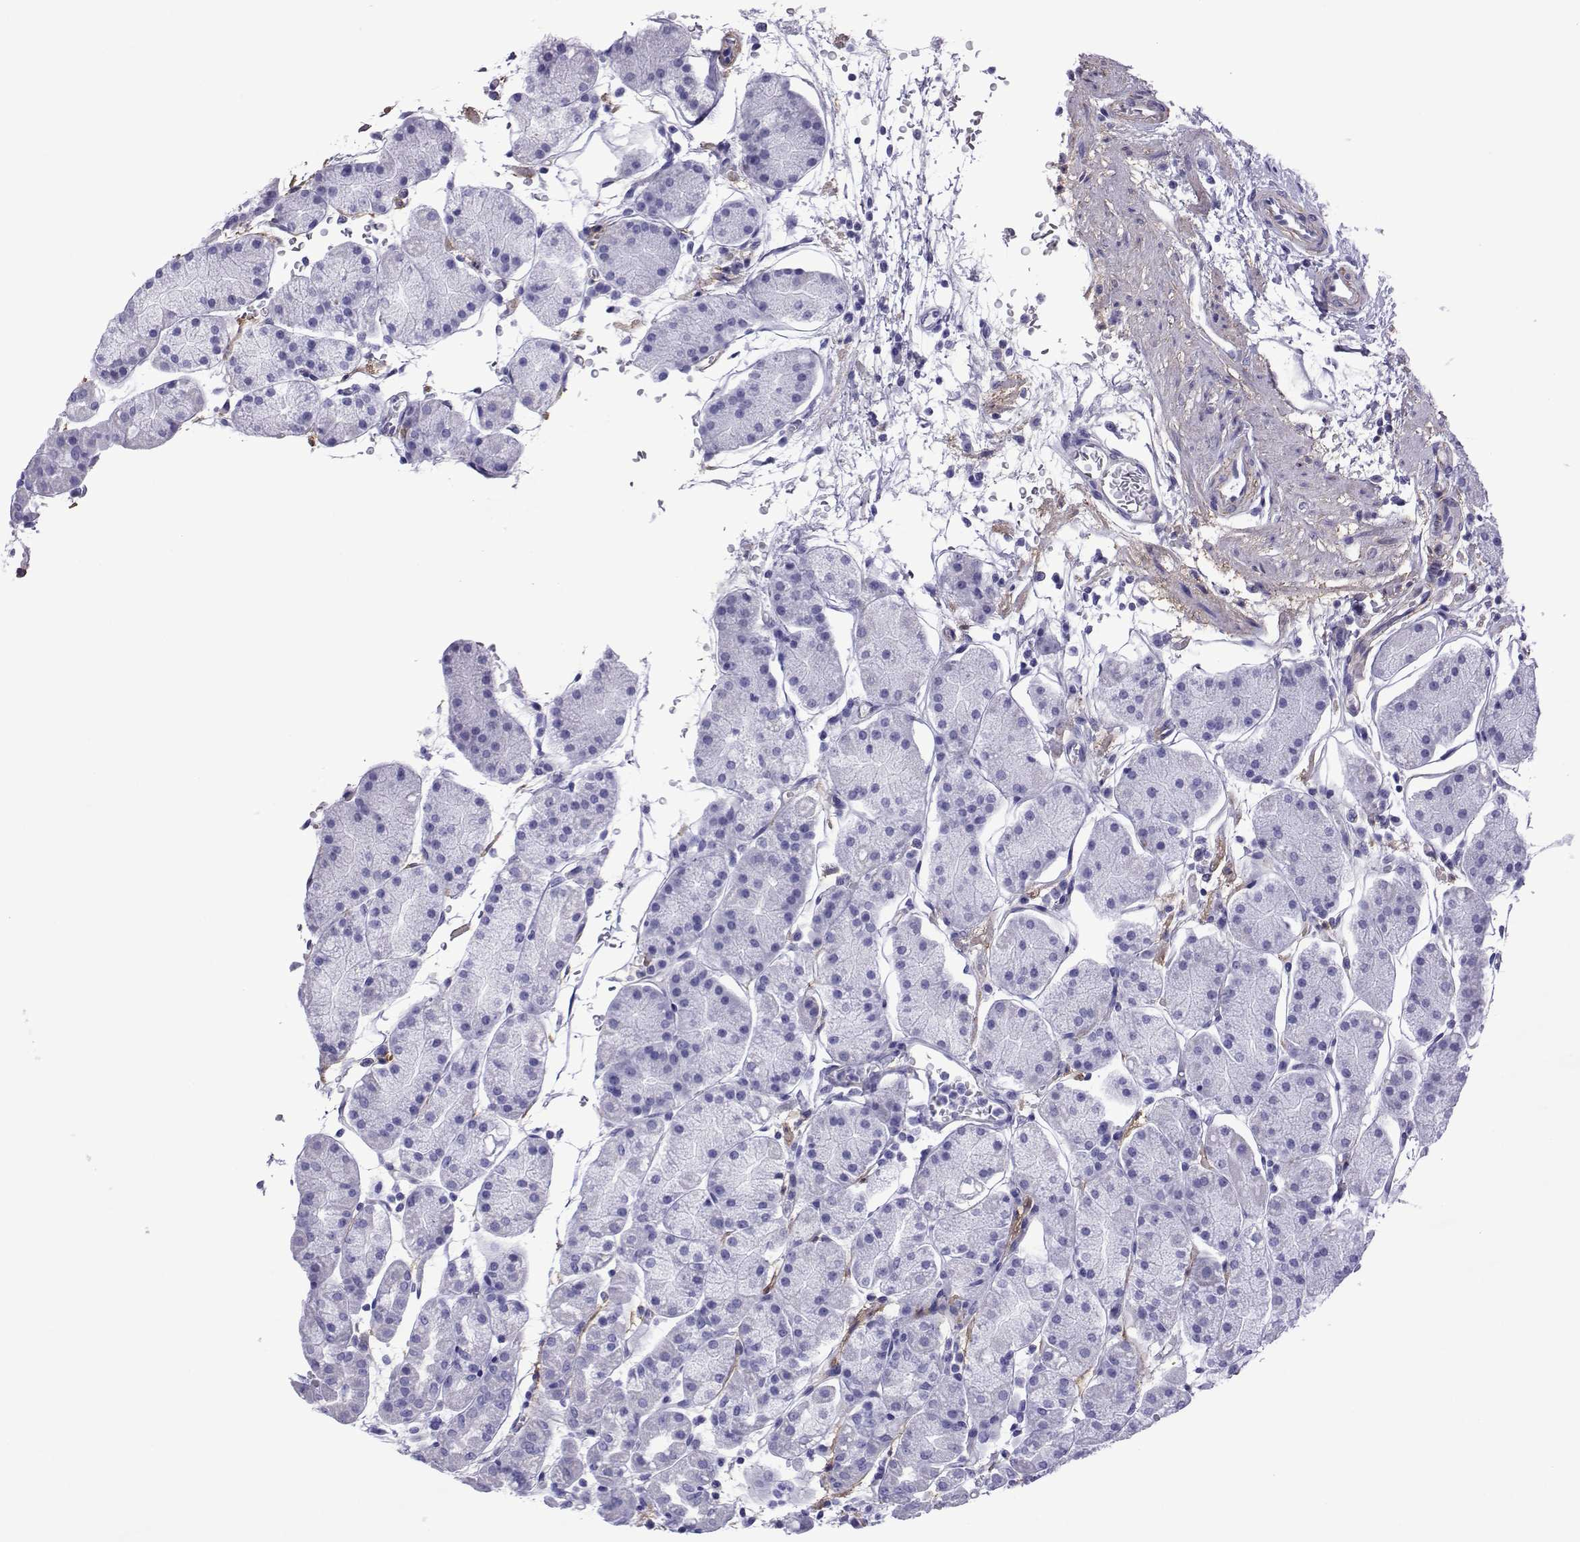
{"staining": {"intensity": "negative", "quantity": "none", "location": "none"}, "tissue": "stomach", "cell_type": "Glandular cells", "image_type": "normal", "snomed": [{"axis": "morphology", "description": "Normal tissue, NOS"}, {"axis": "topography", "description": "Stomach"}], "caption": "Immunohistochemical staining of unremarkable stomach exhibits no significant staining in glandular cells.", "gene": "SPANXA1", "patient": {"sex": "male", "age": 54}}